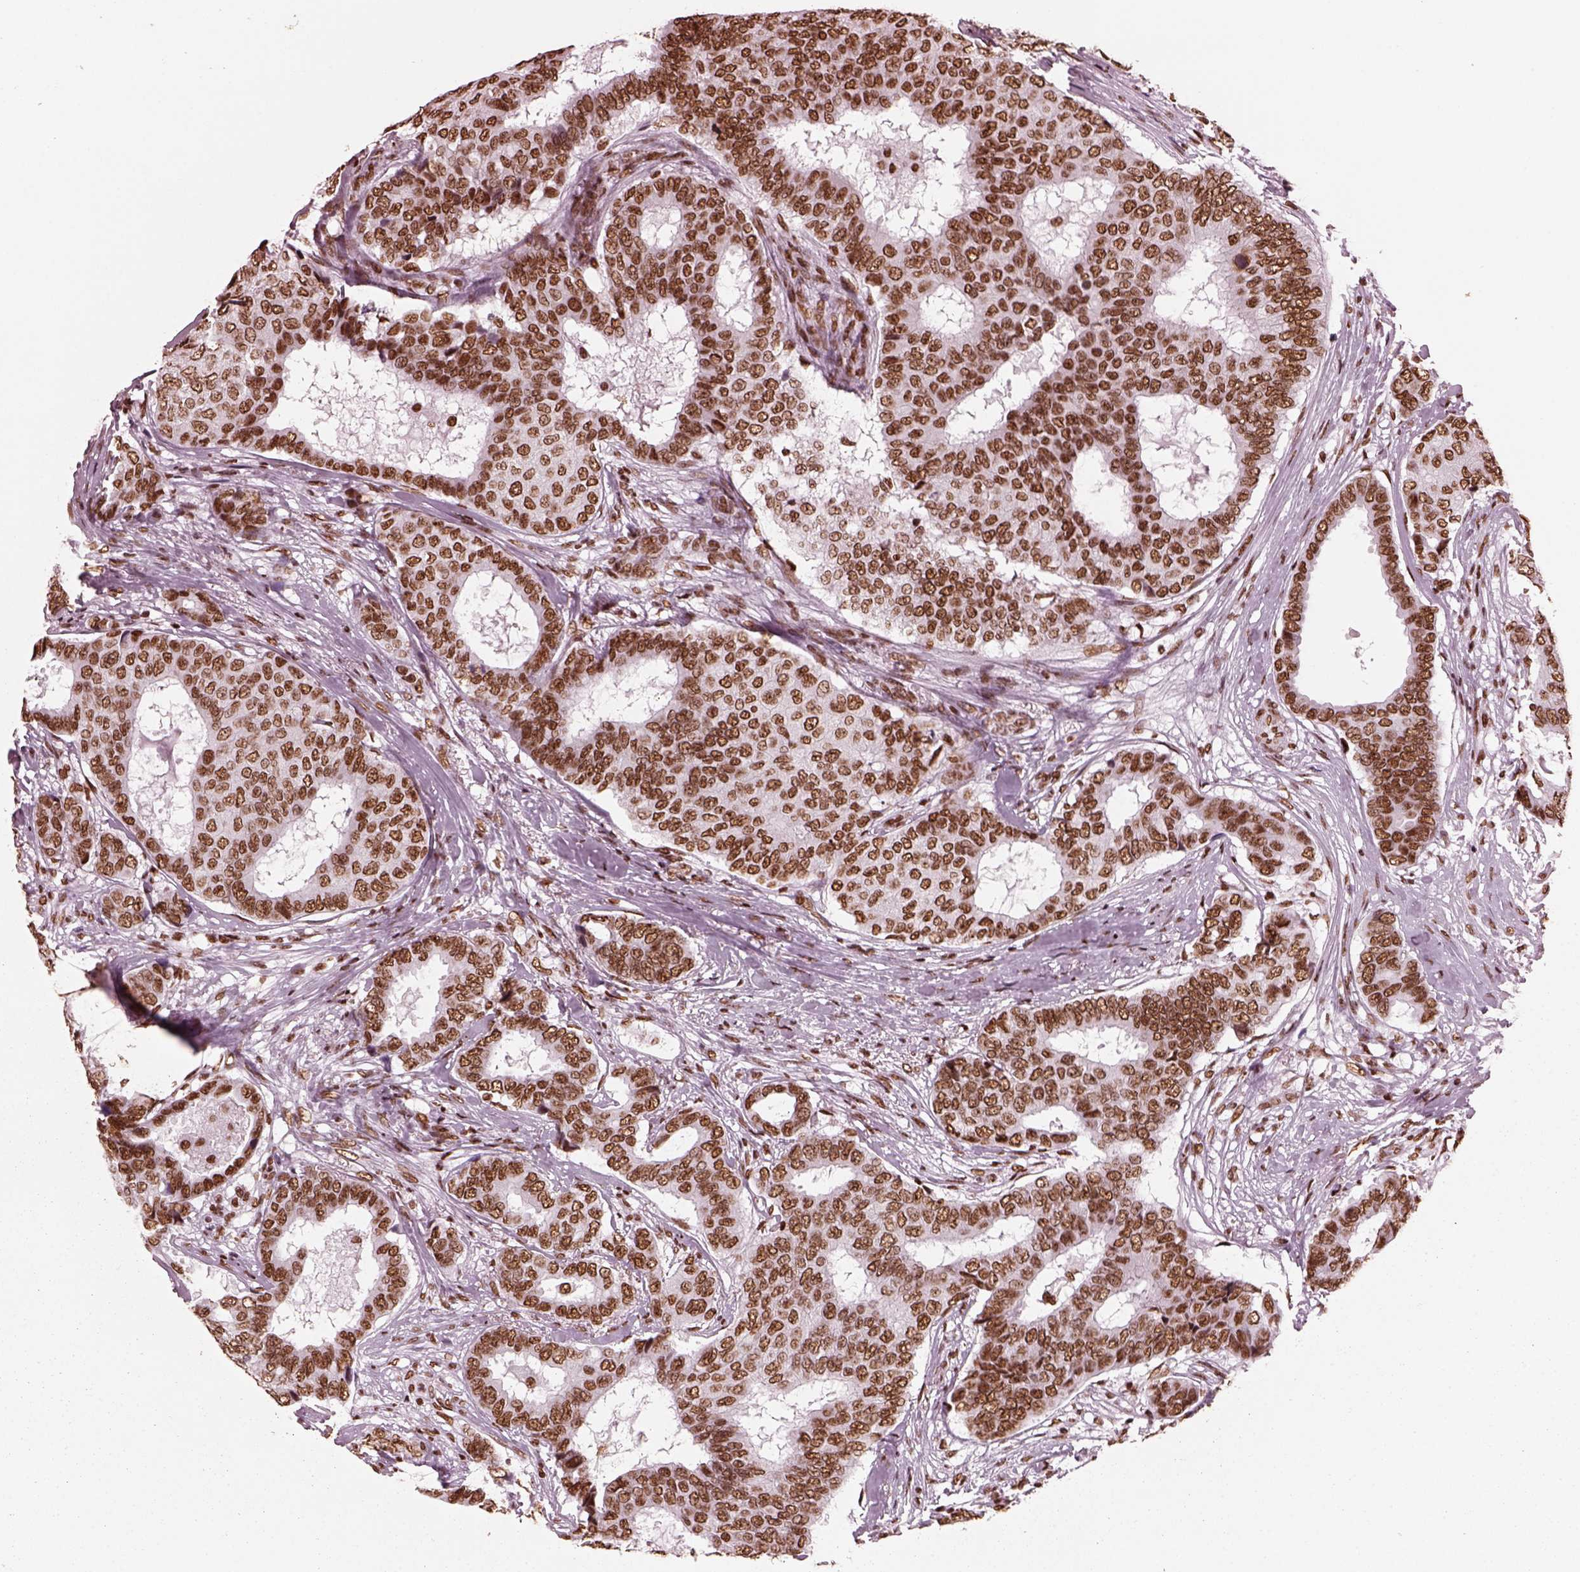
{"staining": {"intensity": "moderate", "quantity": ">75%", "location": "nuclear"}, "tissue": "breast cancer", "cell_type": "Tumor cells", "image_type": "cancer", "snomed": [{"axis": "morphology", "description": "Duct carcinoma"}, {"axis": "topography", "description": "Breast"}], "caption": "Tumor cells show medium levels of moderate nuclear staining in approximately >75% of cells in breast intraductal carcinoma. (Brightfield microscopy of DAB IHC at high magnification).", "gene": "CBFA2T3", "patient": {"sex": "female", "age": 75}}